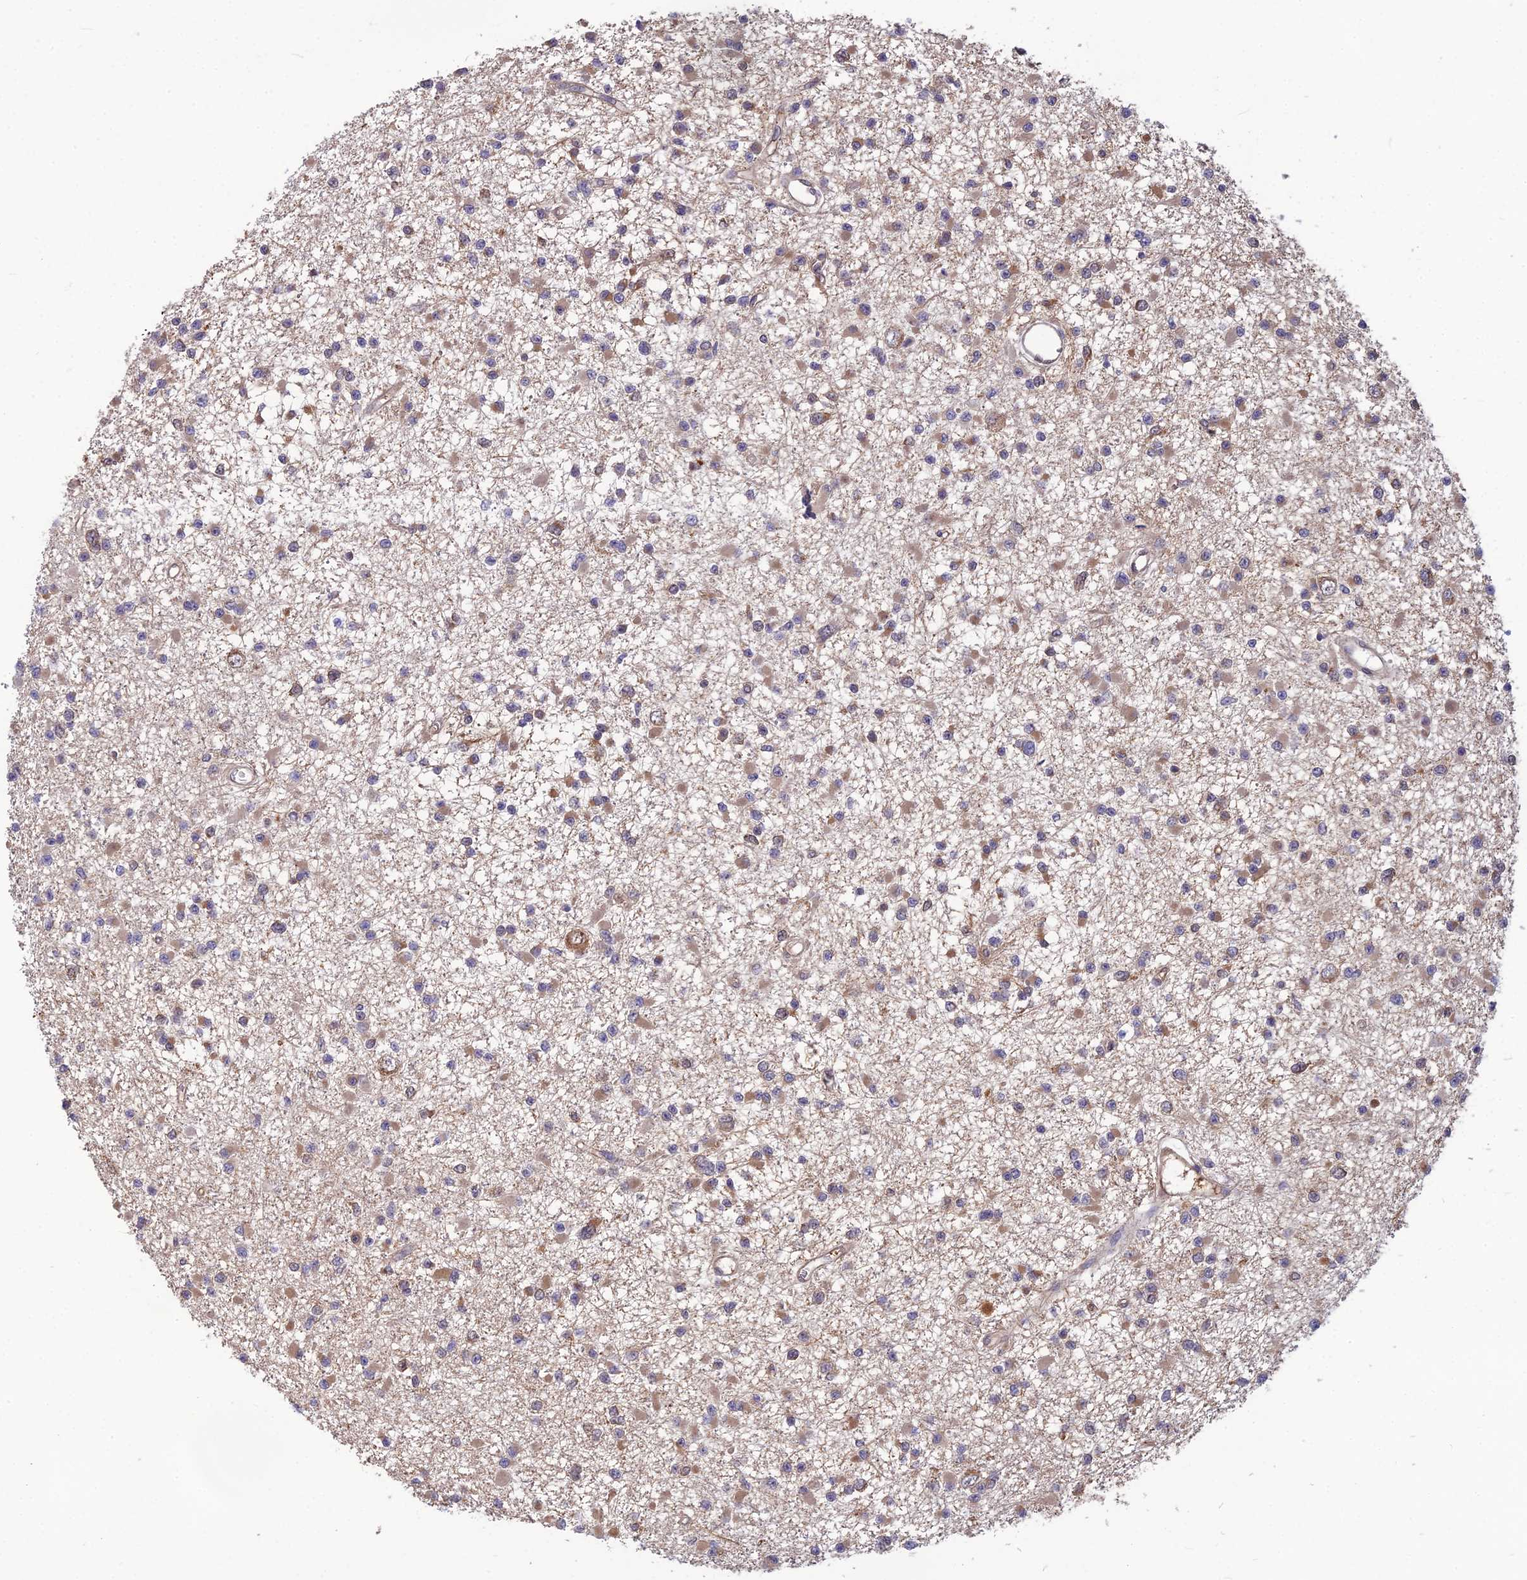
{"staining": {"intensity": "moderate", "quantity": "25%-75%", "location": "cytoplasmic/membranous"}, "tissue": "glioma", "cell_type": "Tumor cells", "image_type": "cancer", "snomed": [{"axis": "morphology", "description": "Glioma, malignant, Low grade"}, {"axis": "topography", "description": "Brain"}], "caption": "Immunohistochemistry (IHC) image of human glioma stained for a protein (brown), which exhibits medium levels of moderate cytoplasmic/membranous staining in approximately 25%-75% of tumor cells.", "gene": "HINT1", "patient": {"sex": "female", "age": 22}}